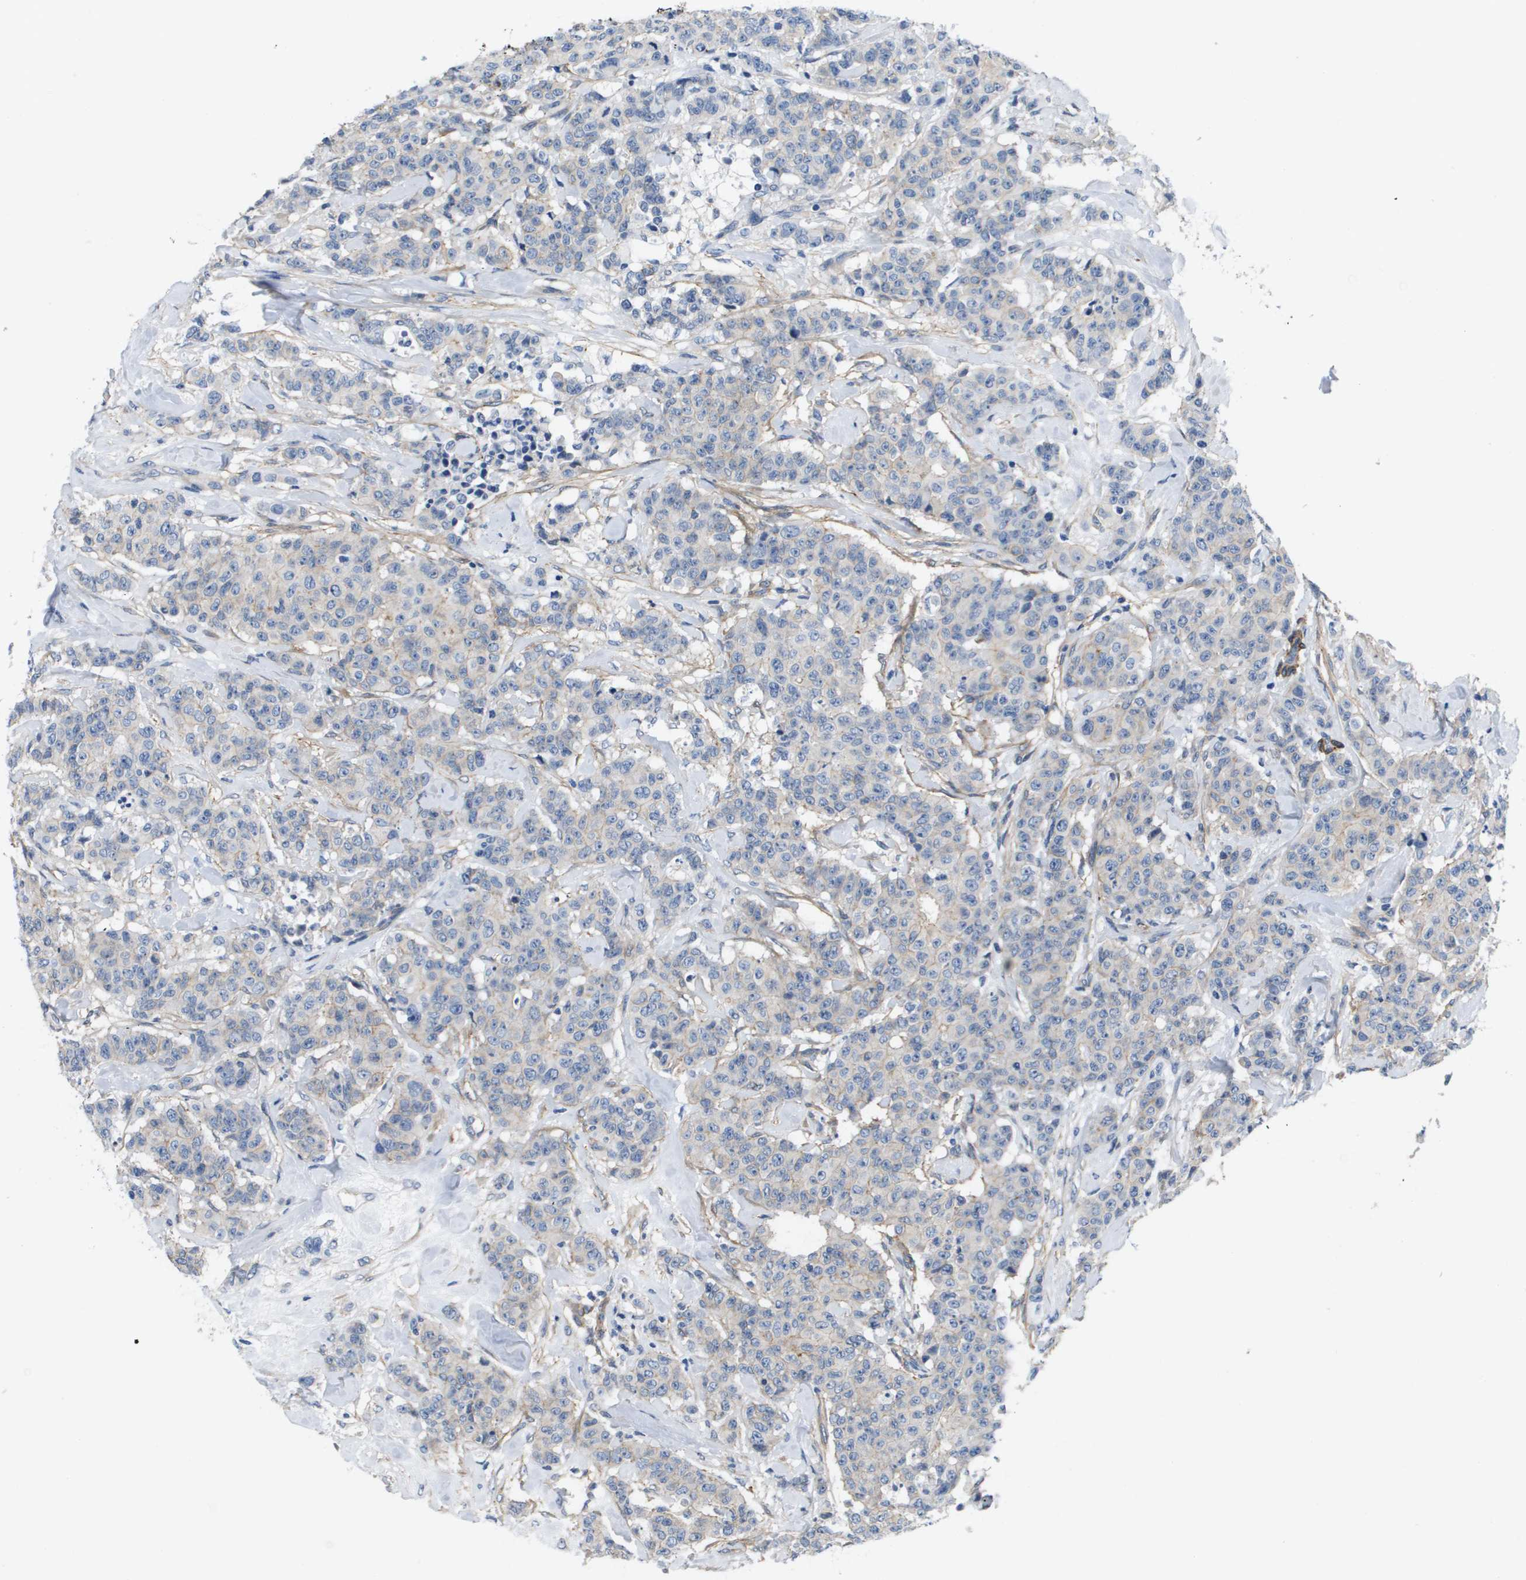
{"staining": {"intensity": "negative", "quantity": "none", "location": "none"}, "tissue": "breast cancer", "cell_type": "Tumor cells", "image_type": "cancer", "snomed": [{"axis": "morphology", "description": "Normal tissue, NOS"}, {"axis": "morphology", "description": "Duct carcinoma"}, {"axis": "topography", "description": "Breast"}], "caption": "Protein analysis of breast cancer (invasive ductal carcinoma) displays no significant positivity in tumor cells.", "gene": "LPP", "patient": {"sex": "female", "age": 40}}